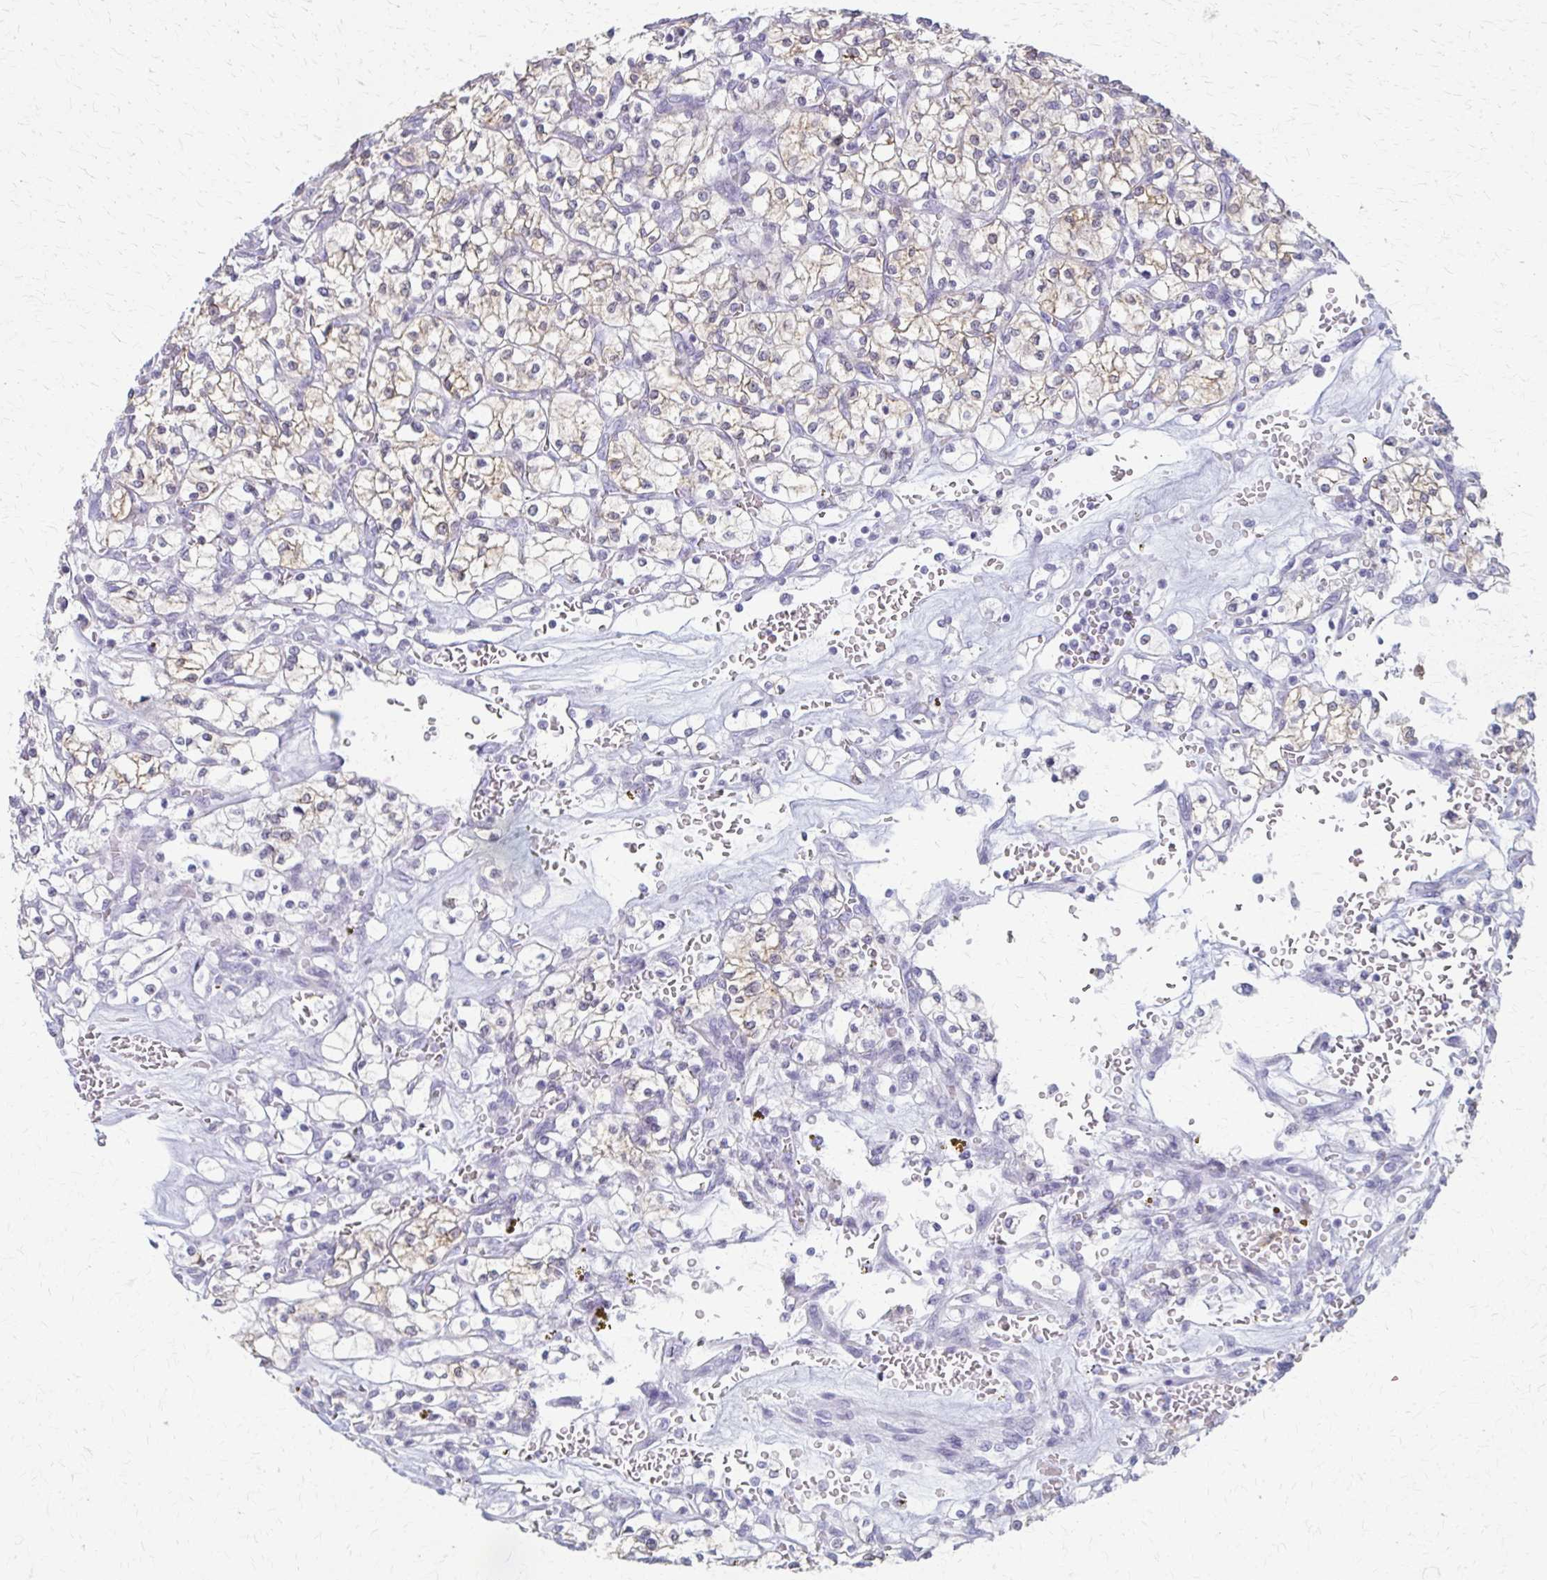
{"staining": {"intensity": "weak", "quantity": ">75%", "location": "cytoplasmic/membranous"}, "tissue": "renal cancer", "cell_type": "Tumor cells", "image_type": "cancer", "snomed": [{"axis": "morphology", "description": "Adenocarcinoma, NOS"}, {"axis": "topography", "description": "Kidney"}], "caption": "High-power microscopy captured an immunohistochemistry (IHC) micrograph of adenocarcinoma (renal), revealing weak cytoplasmic/membranous expression in approximately >75% of tumor cells.", "gene": "CYB5A", "patient": {"sex": "female", "age": 64}}